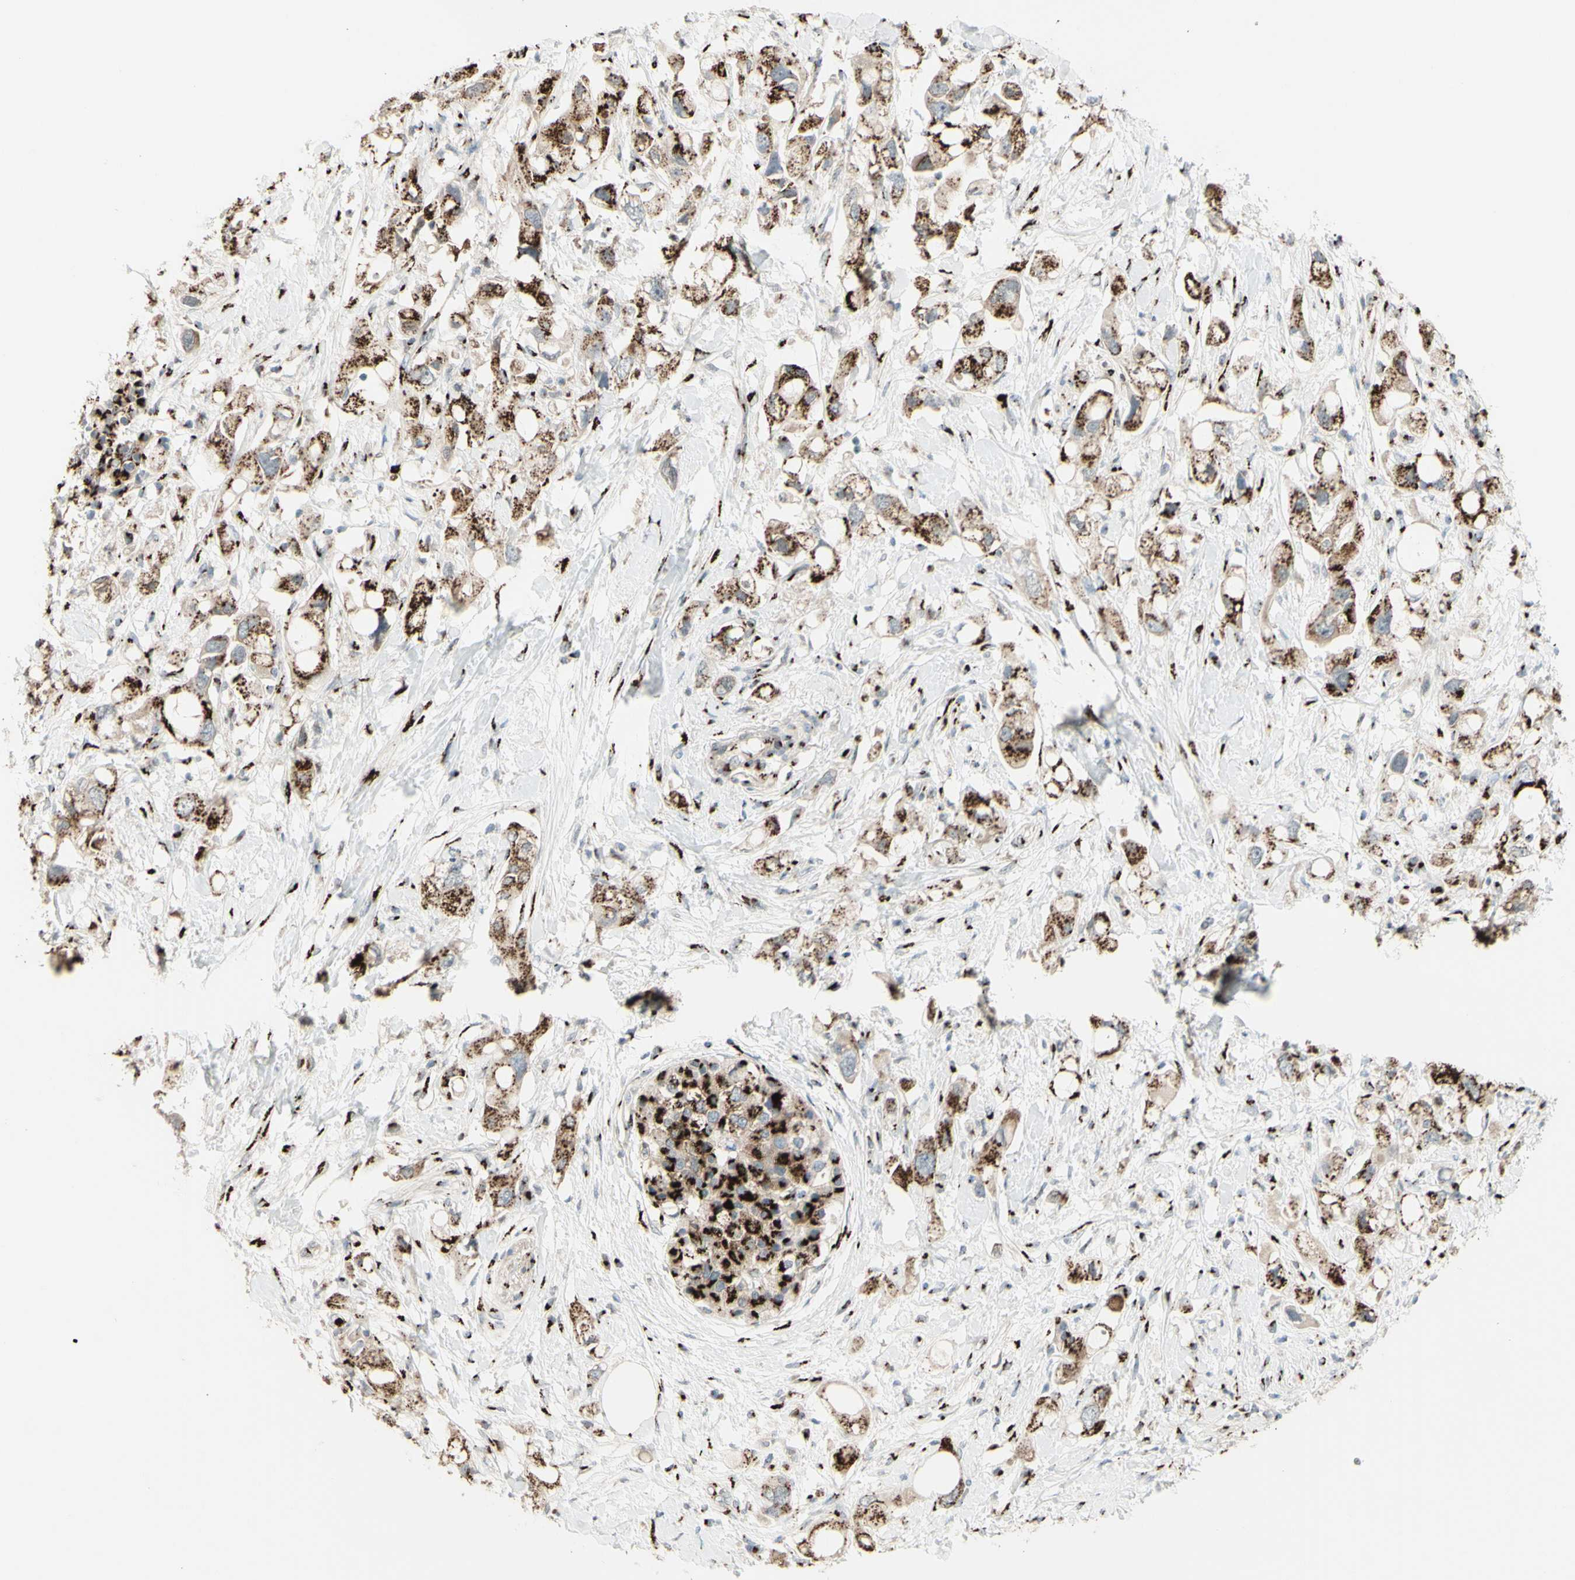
{"staining": {"intensity": "moderate", "quantity": ">75%", "location": "cytoplasmic/membranous"}, "tissue": "pancreatic cancer", "cell_type": "Tumor cells", "image_type": "cancer", "snomed": [{"axis": "morphology", "description": "Adenocarcinoma, NOS"}, {"axis": "topography", "description": "Pancreas"}], "caption": "Pancreatic cancer (adenocarcinoma) stained for a protein exhibits moderate cytoplasmic/membranous positivity in tumor cells.", "gene": "BPNT2", "patient": {"sex": "female", "age": 56}}